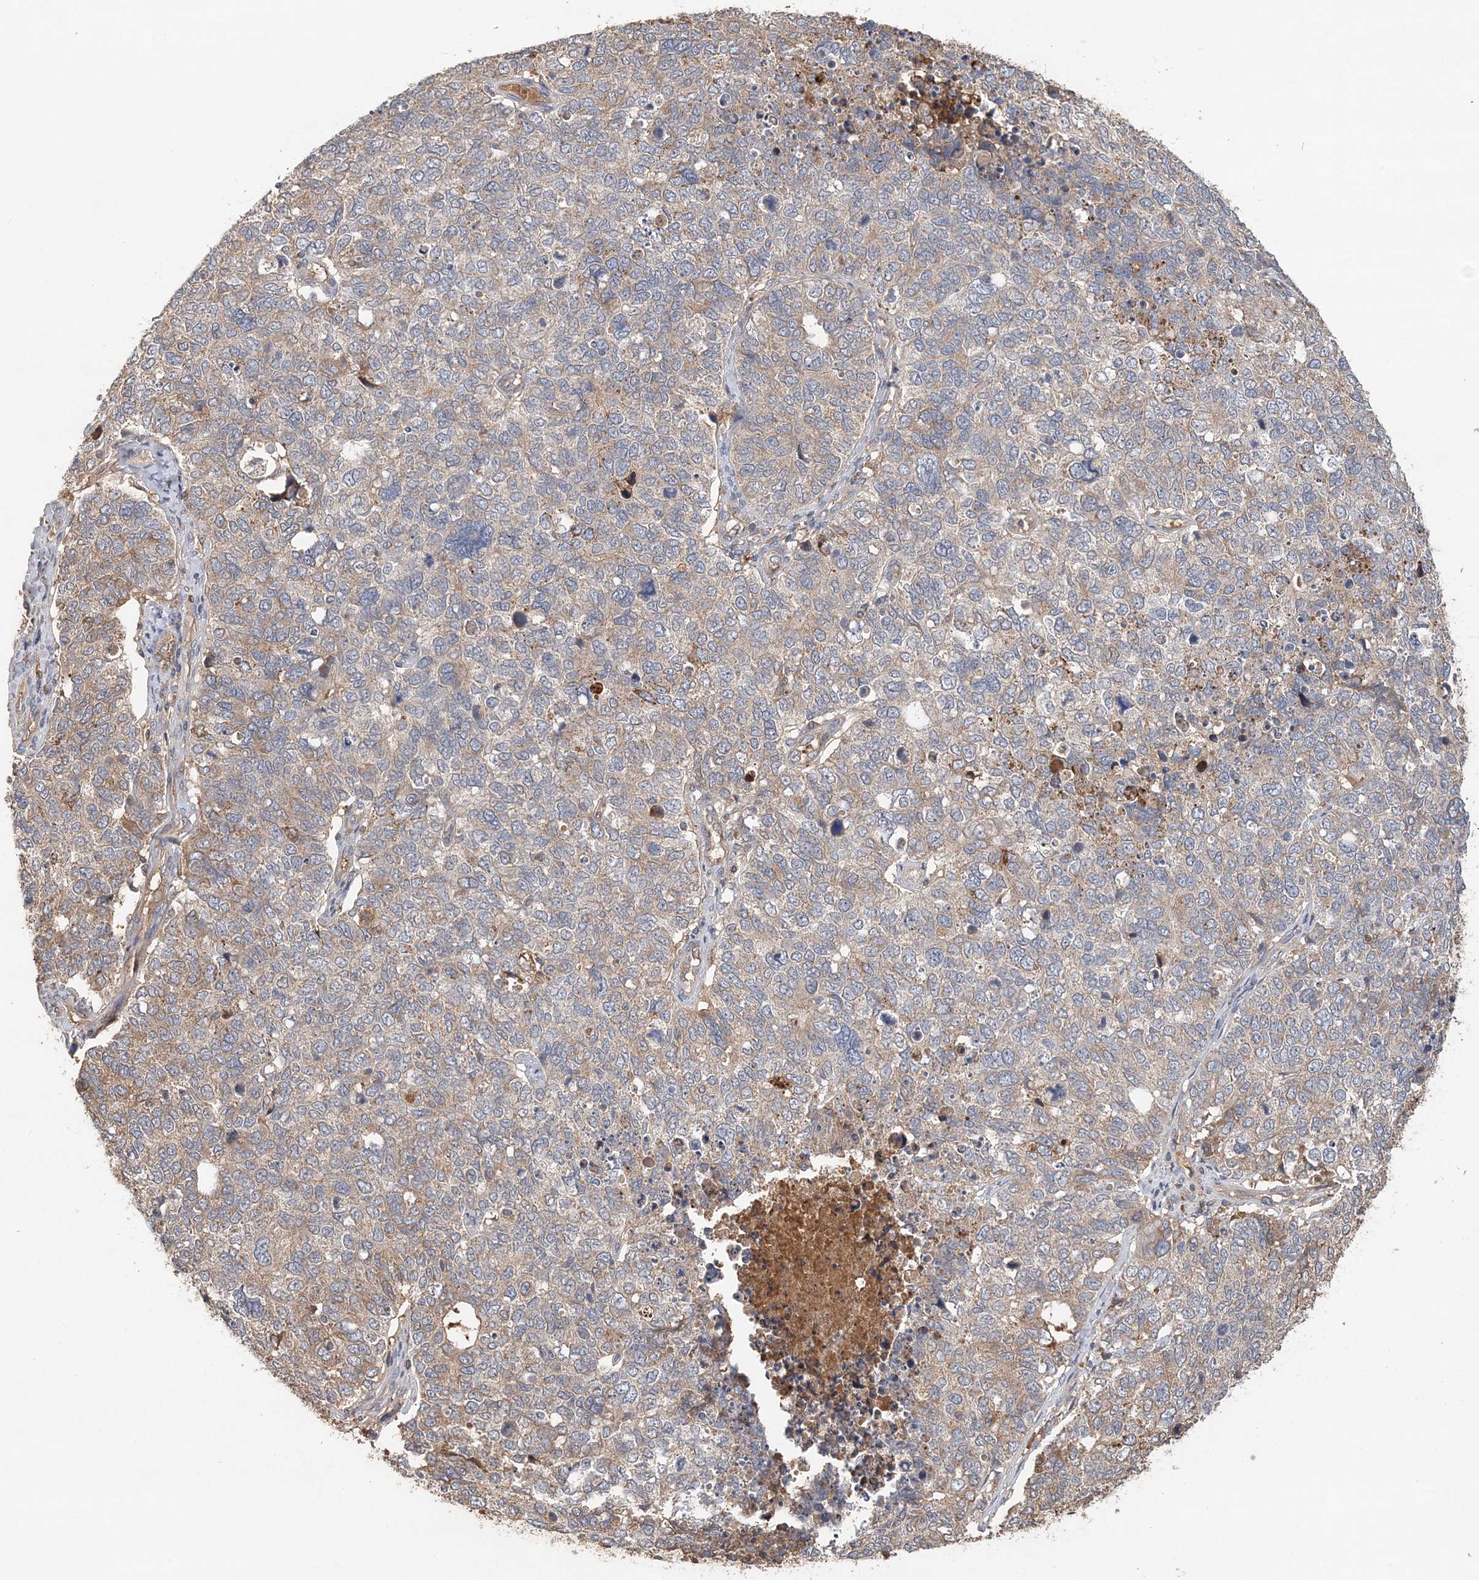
{"staining": {"intensity": "moderate", "quantity": "<25%", "location": "cytoplasmic/membranous"}, "tissue": "cervical cancer", "cell_type": "Tumor cells", "image_type": "cancer", "snomed": [{"axis": "morphology", "description": "Squamous cell carcinoma, NOS"}, {"axis": "topography", "description": "Cervix"}], "caption": "Immunohistochemical staining of cervical cancer displays low levels of moderate cytoplasmic/membranous expression in about <25% of tumor cells.", "gene": "SYCP3", "patient": {"sex": "female", "age": 63}}